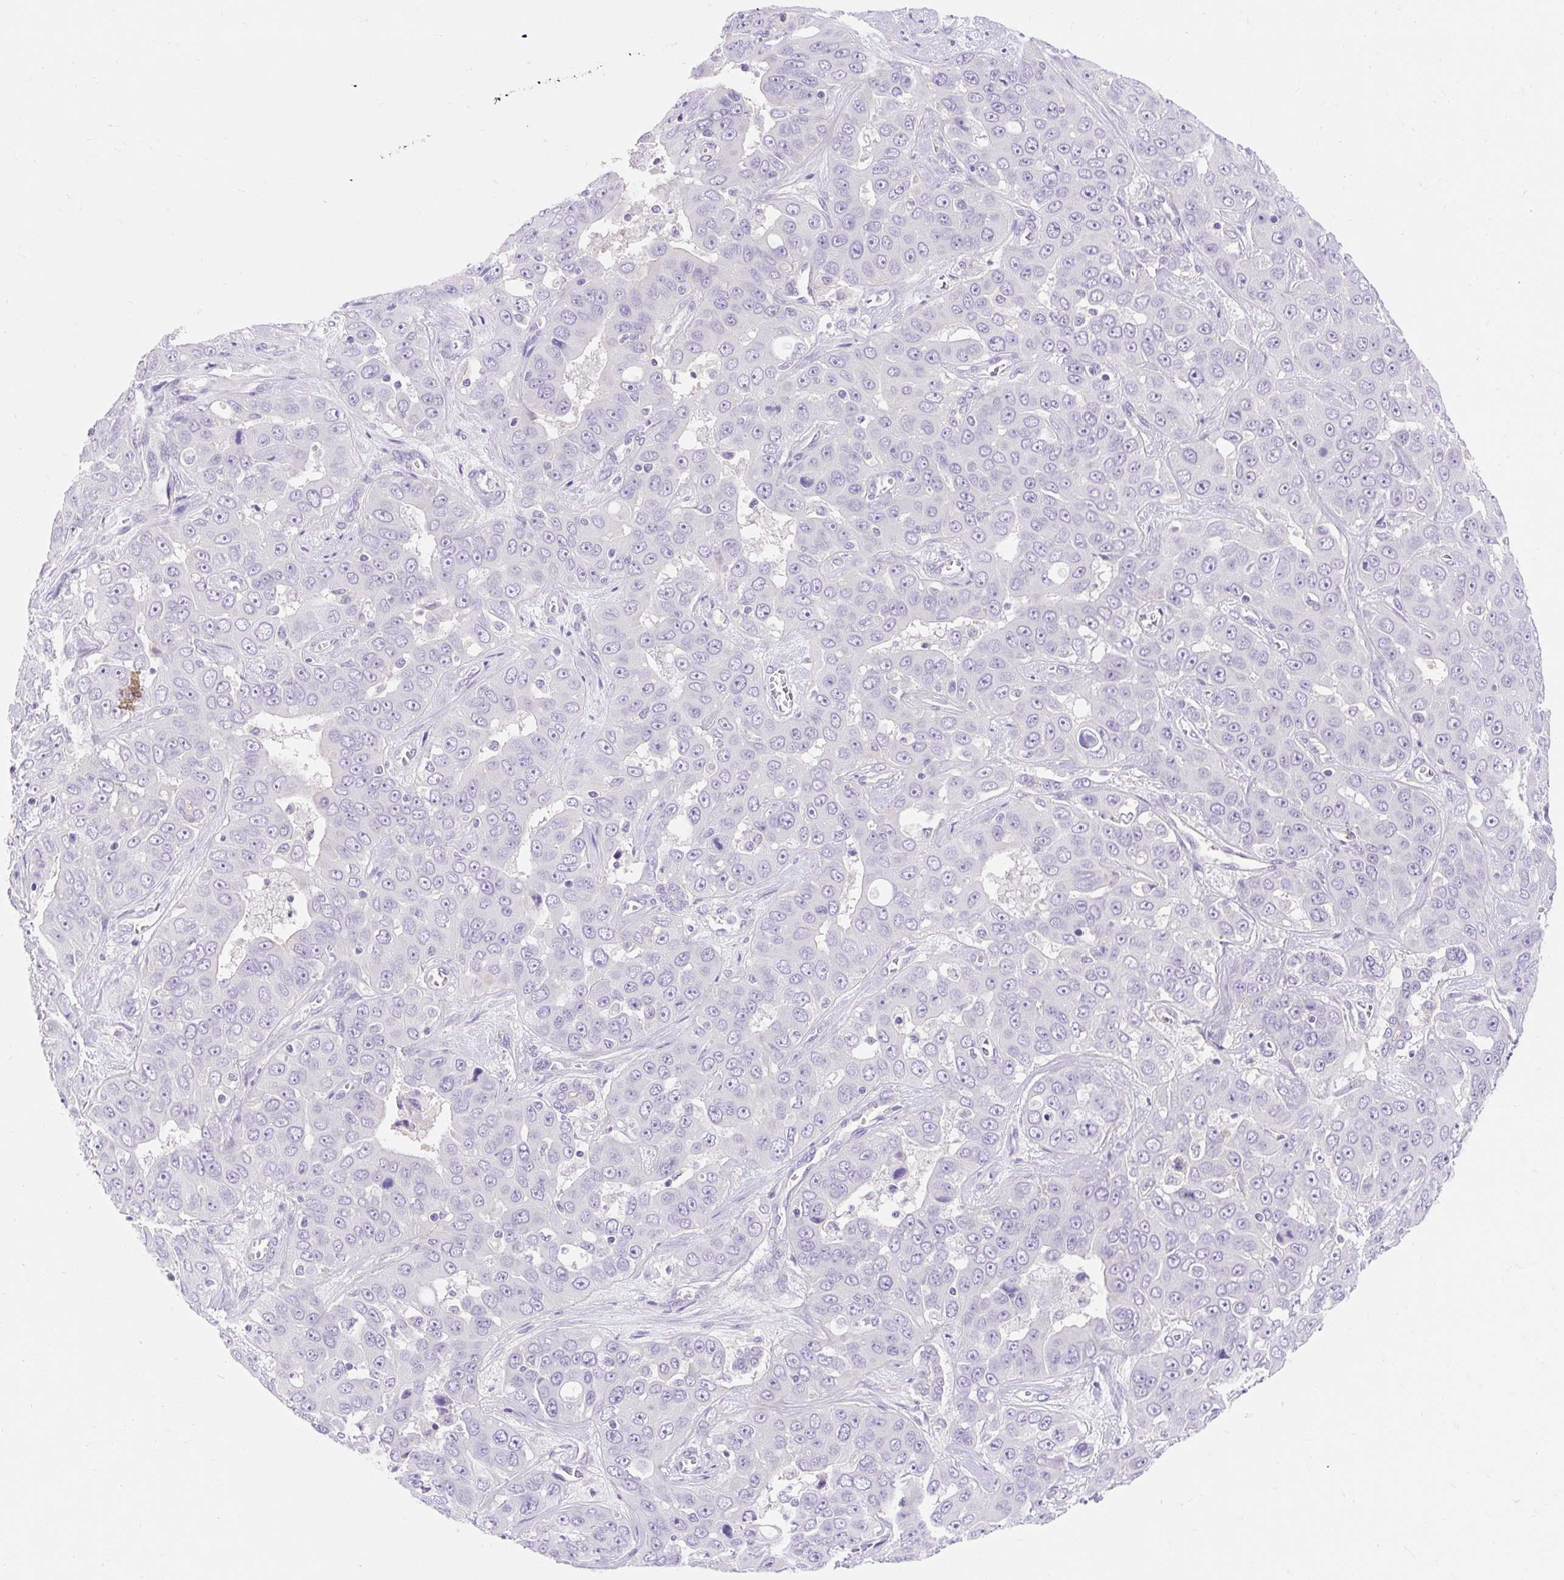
{"staining": {"intensity": "negative", "quantity": "none", "location": "none"}, "tissue": "liver cancer", "cell_type": "Tumor cells", "image_type": "cancer", "snomed": [{"axis": "morphology", "description": "Cholangiocarcinoma"}, {"axis": "topography", "description": "Liver"}], "caption": "Immunohistochemical staining of liver cancer reveals no significant staining in tumor cells.", "gene": "SLC28A1", "patient": {"sex": "female", "age": 52}}